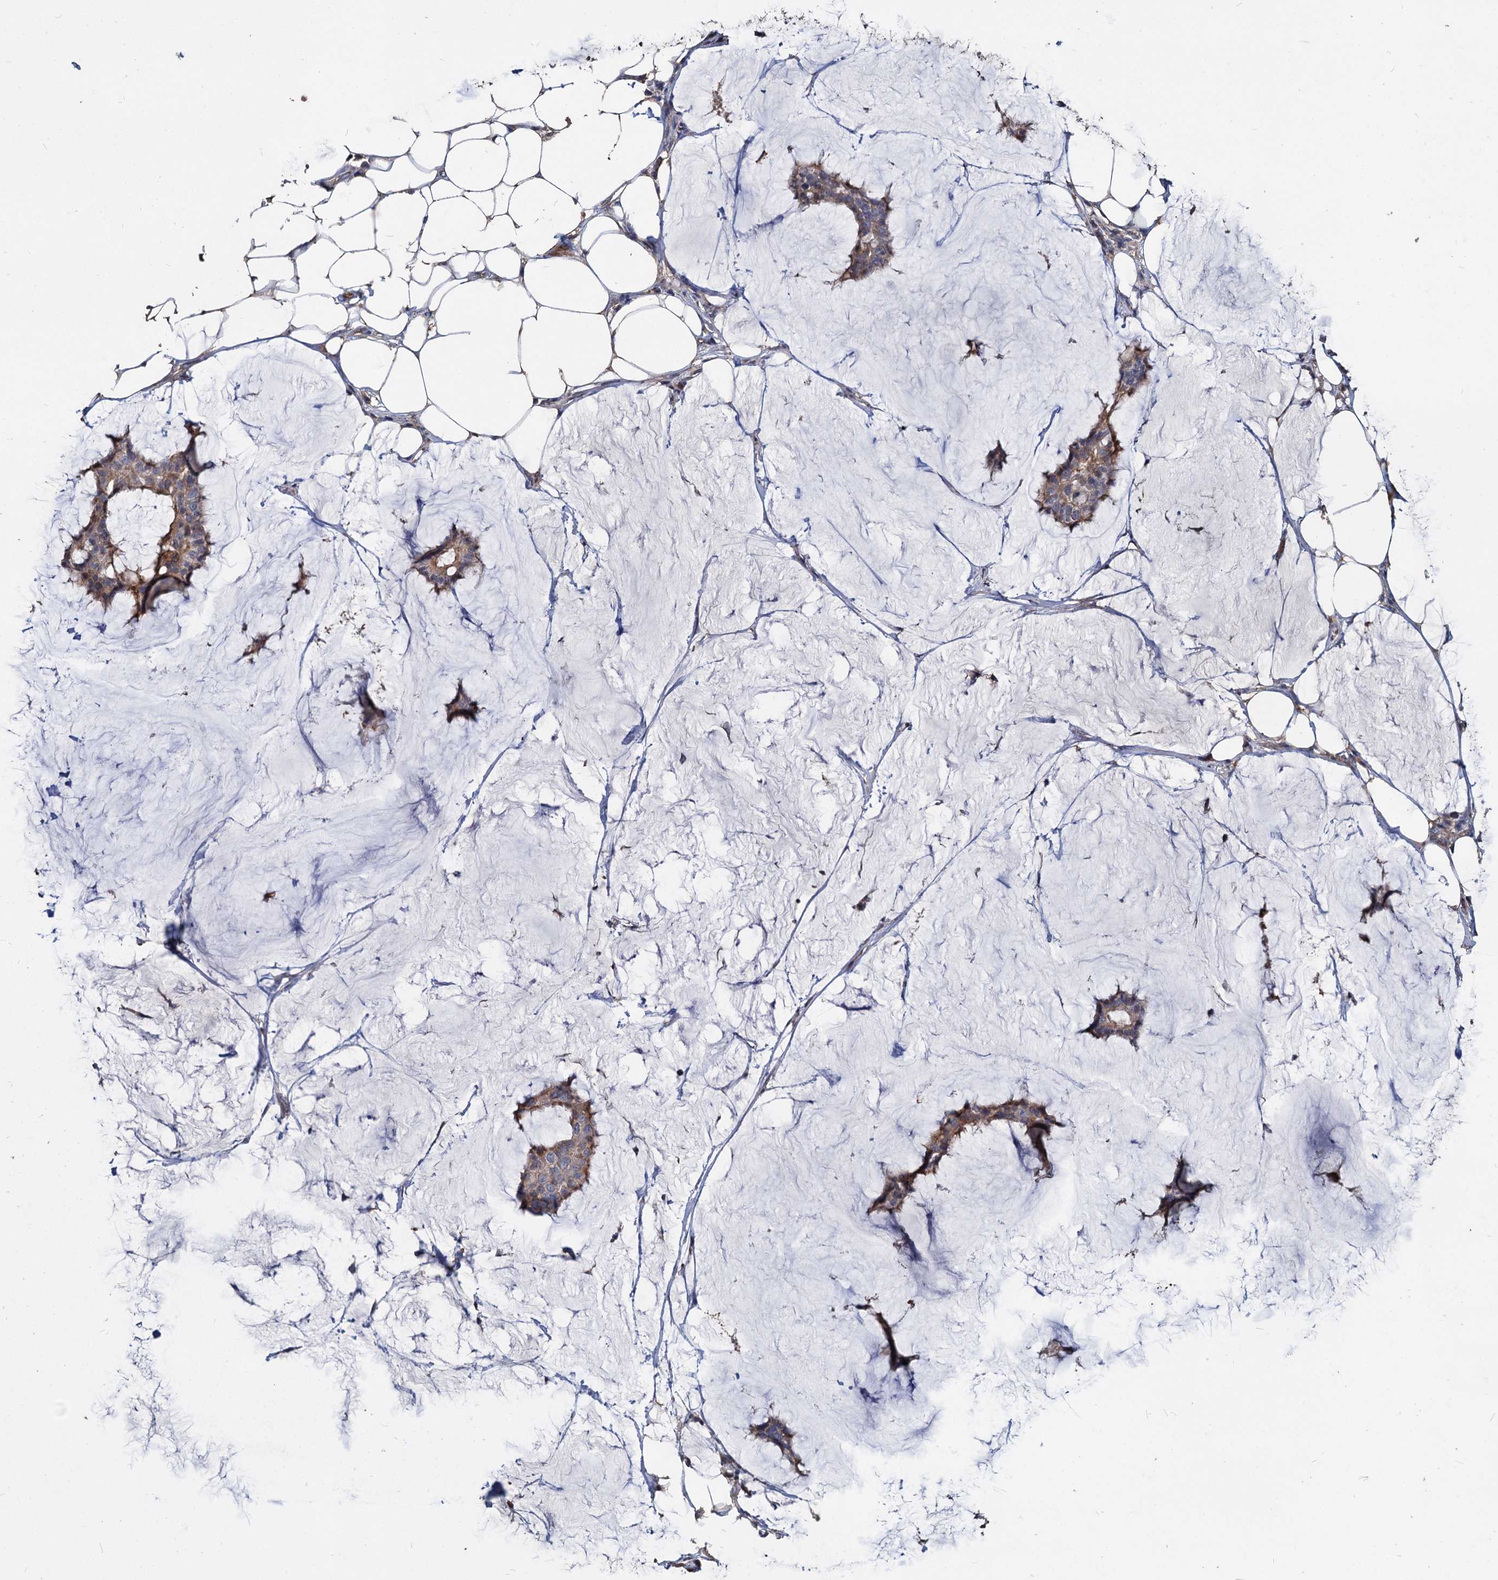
{"staining": {"intensity": "weak", "quantity": ">75%", "location": "cytoplasmic/membranous"}, "tissue": "breast cancer", "cell_type": "Tumor cells", "image_type": "cancer", "snomed": [{"axis": "morphology", "description": "Duct carcinoma"}, {"axis": "topography", "description": "Breast"}], "caption": "Protein expression analysis of human invasive ductal carcinoma (breast) reveals weak cytoplasmic/membranous positivity in approximately >75% of tumor cells.", "gene": "DEPDC4", "patient": {"sex": "female", "age": 93}}